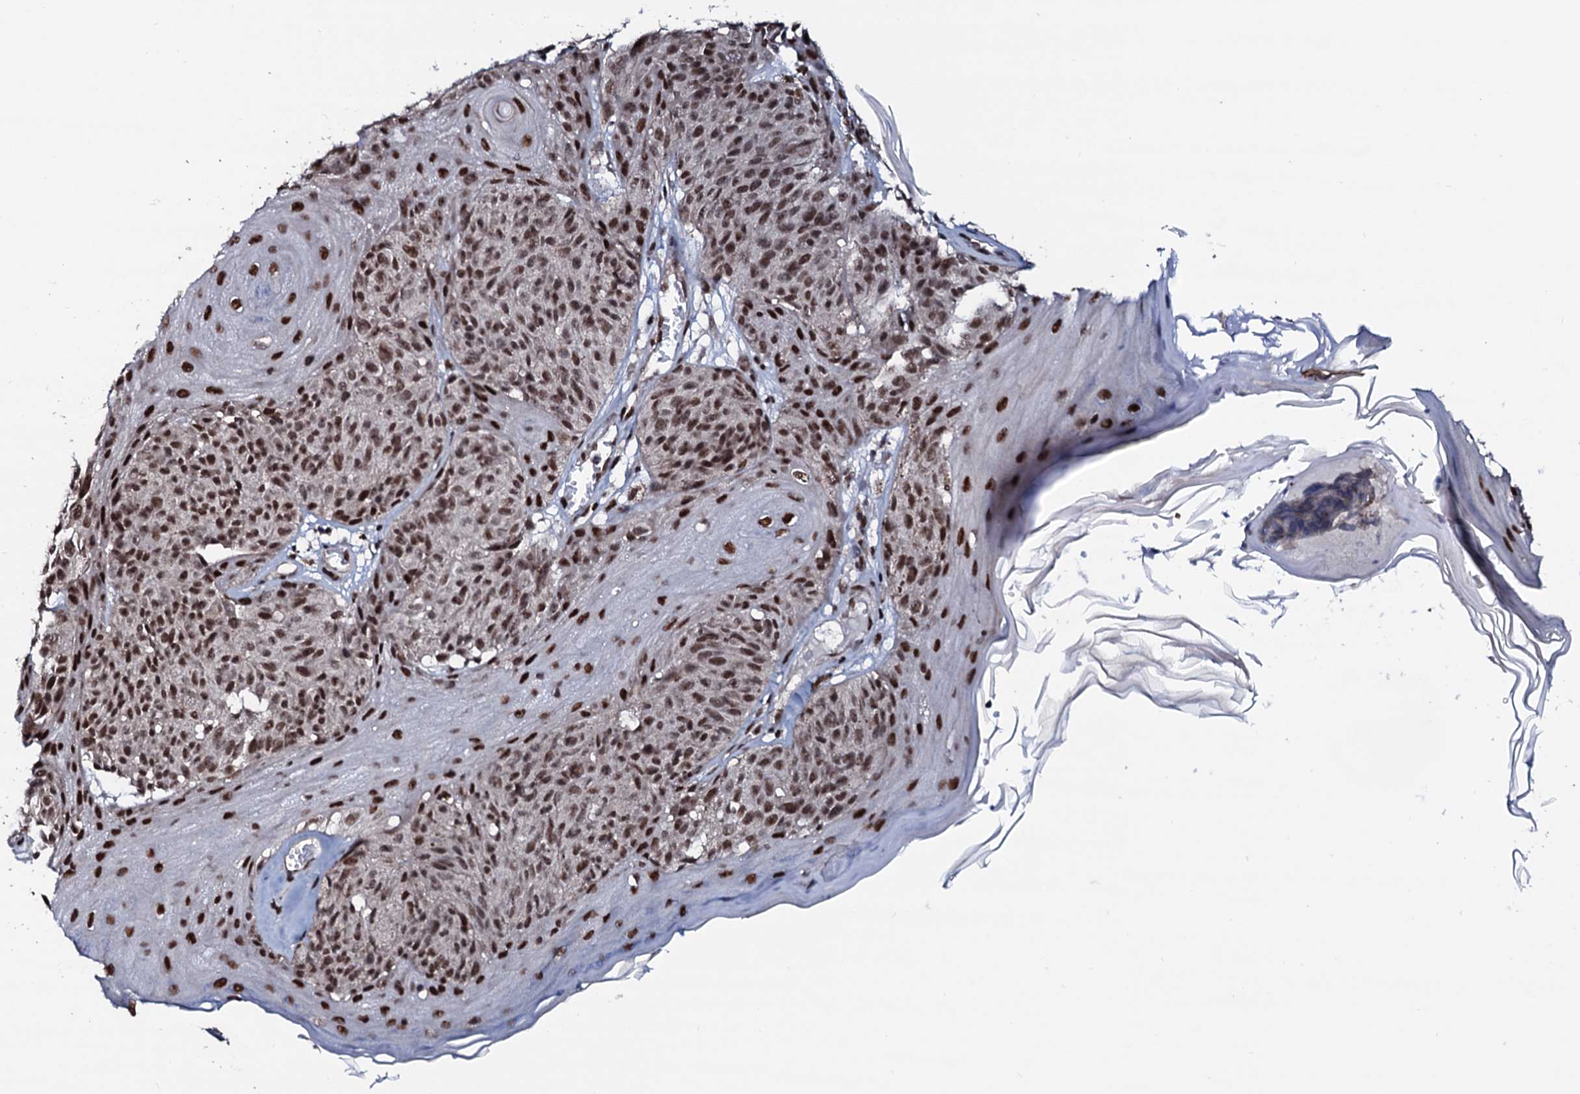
{"staining": {"intensity": "moderate", "quantity": ">75%", "location": "nuclear"}, "tissue": "melanoma", "cell_type": "Tumor cells", "image_type": "cancer", "snomed": [{"axis": "morphology", "description": "Malignant melanoma, NOS"}, {"axis": "topography", "description": "Skin"}], "caption": "Immunohistochemical staining of melanoma displays medium levels of moderate nuclear positivity in approximately >75% of tumor cells.", "gene": "PRPF18", "patient": {"sex": "male", "age": 83}}